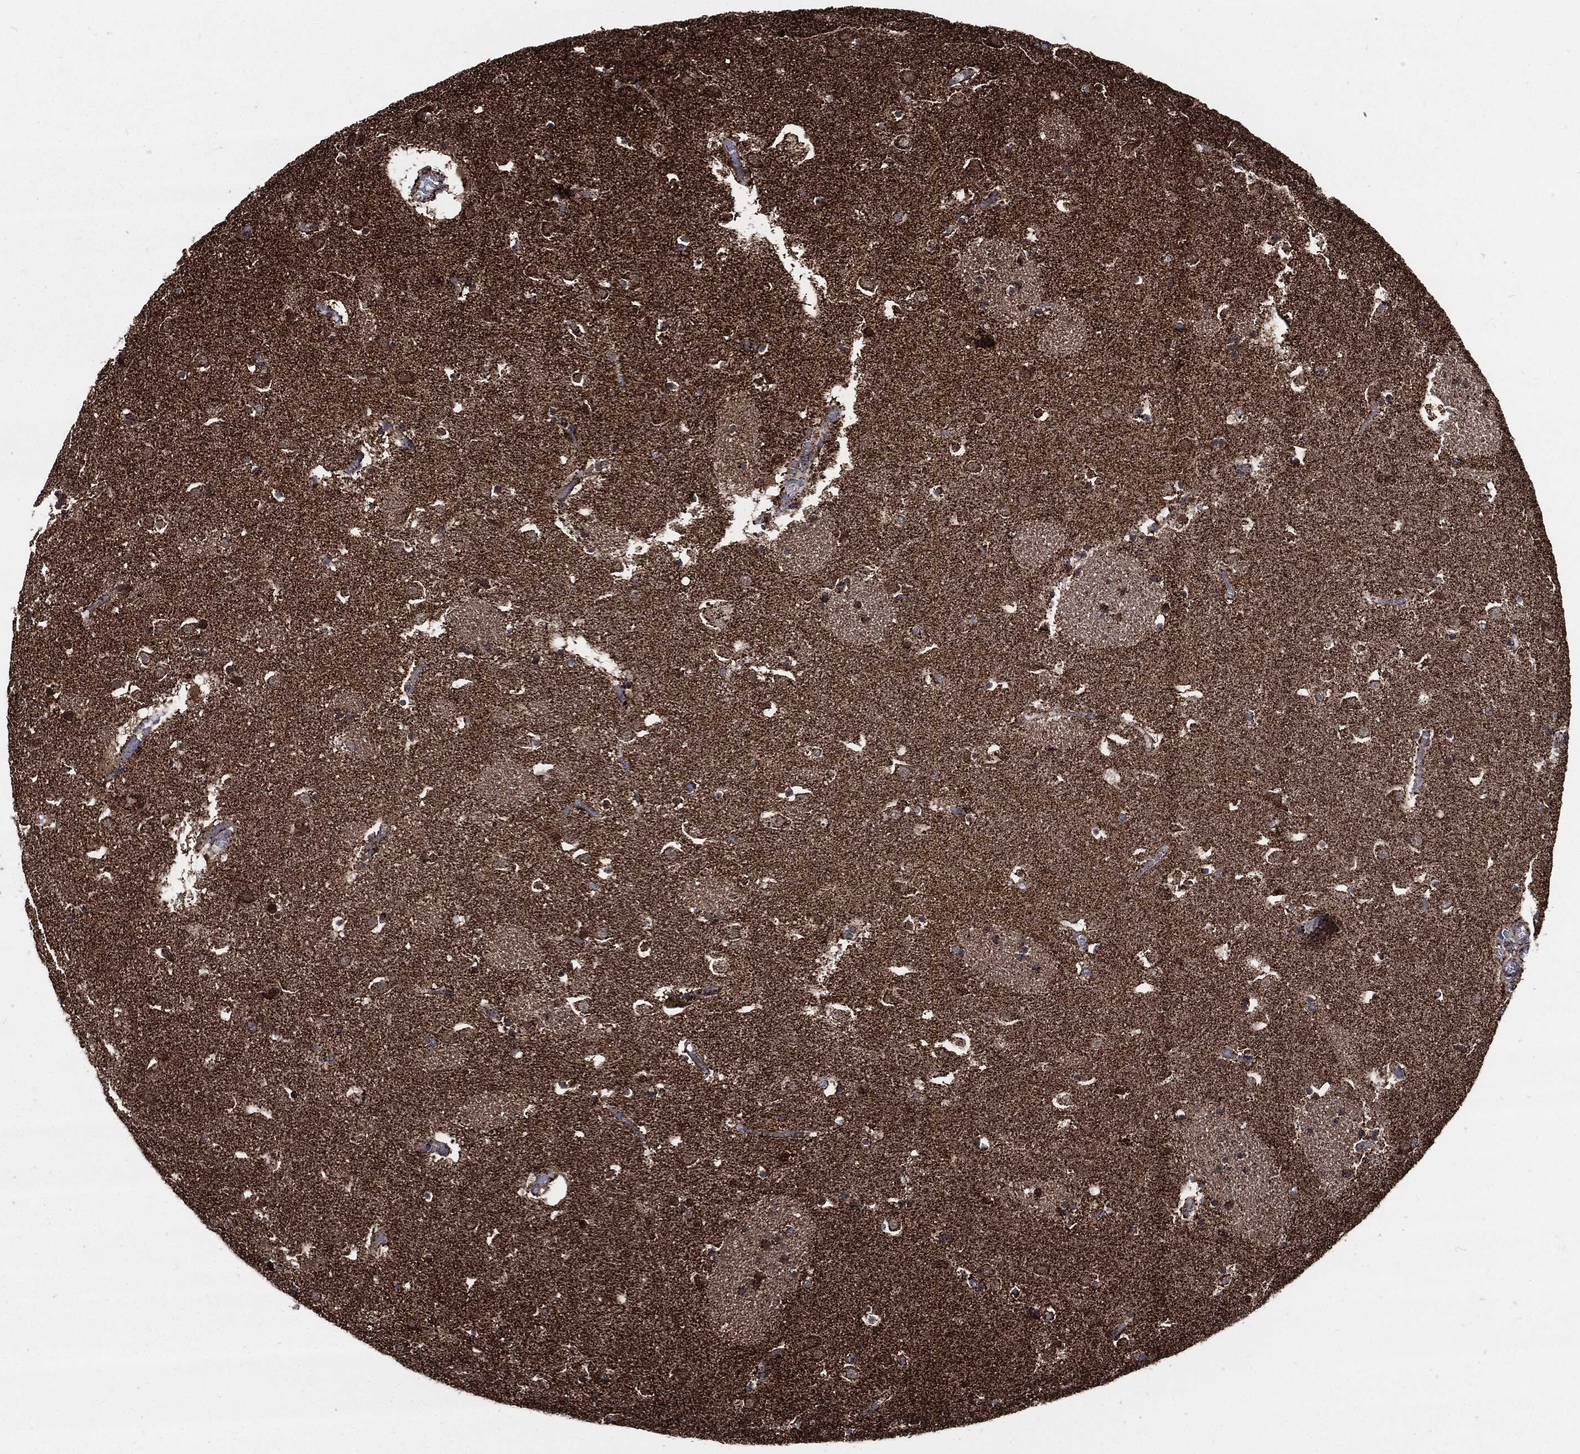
{"staining": {"intensity": "strong", "quantity": ">75%", "location": "cytoplasmic/membranous"}, "tissue": "caudate", "cell_type": "Glial cells", "image_type": "normal", "snomed": [{"axis": "morphology", "description": "Normal tissue, NOS"}, {"axis": "topography", "description": "Lateral ventricle wall"}], "caption": "Caudate stained for a protein demonstrates strong cytoplasmic/membranous positivity in glial cells. (brown staining indicates protein expression, while blue staining denotes nuclei).", "gene": "FH", "patient": {"sex": "female", "age": 42}}